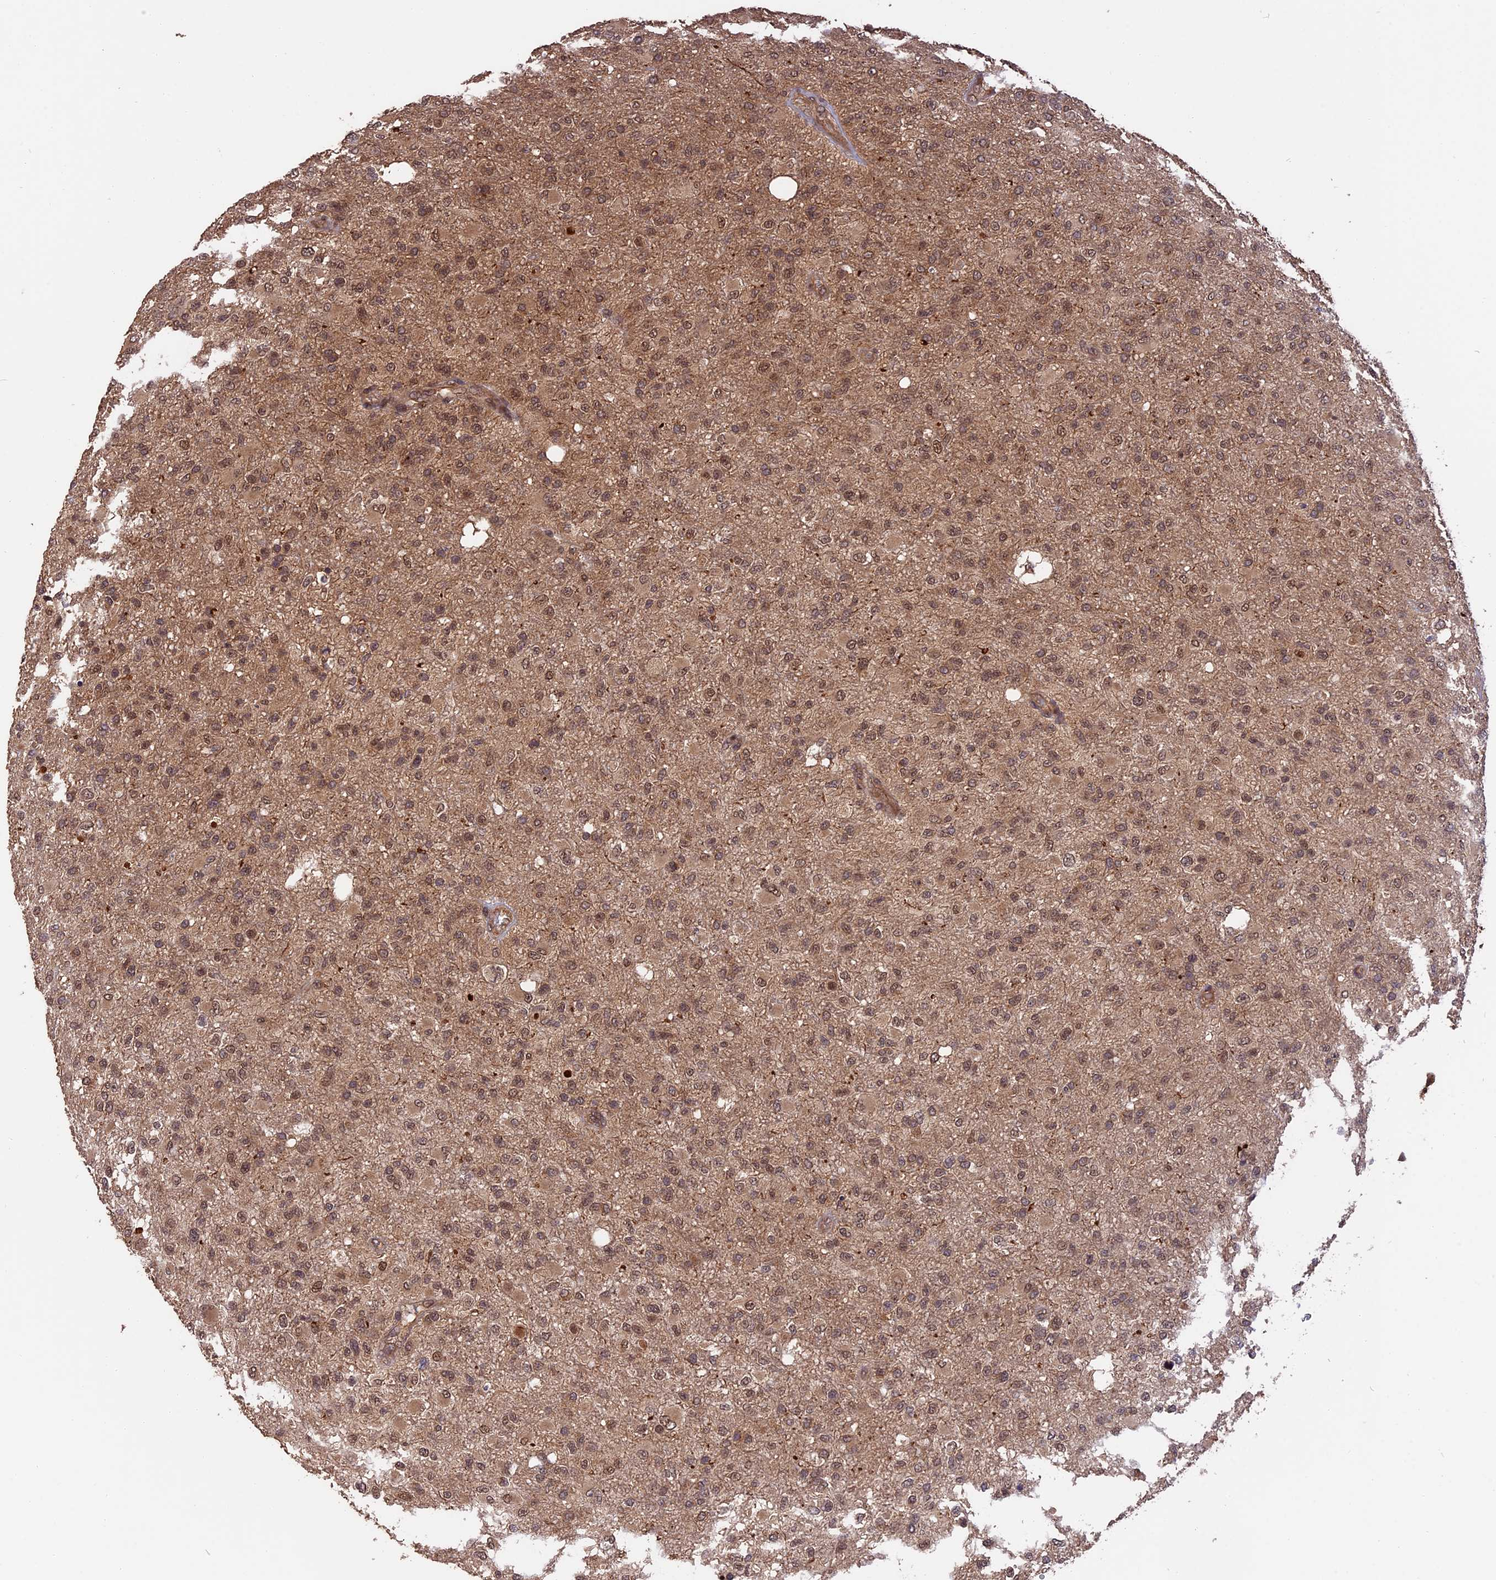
{"staining": {"intensity": "moderate", "quantity": ">75%", "location": "cytoplasmic/membranous,nuclear"}, "tissue": "glioma", "cell_type": "Tumor cells", "image_type": "cancer", "snomed": [{"axis": "morphology", "description": "Glioma, malignant, High grade"}, {"axis": "topography", "description": "Brain"}], "caption": "Protein positivity by immunohistochemistry (IHC) shows moderate cytoplasmic/membranous and nuclear positivity in about >75% of tumor cells in glioma.", "gene": "ESCO1", "patient": {"sex": "female", "age": 74}}